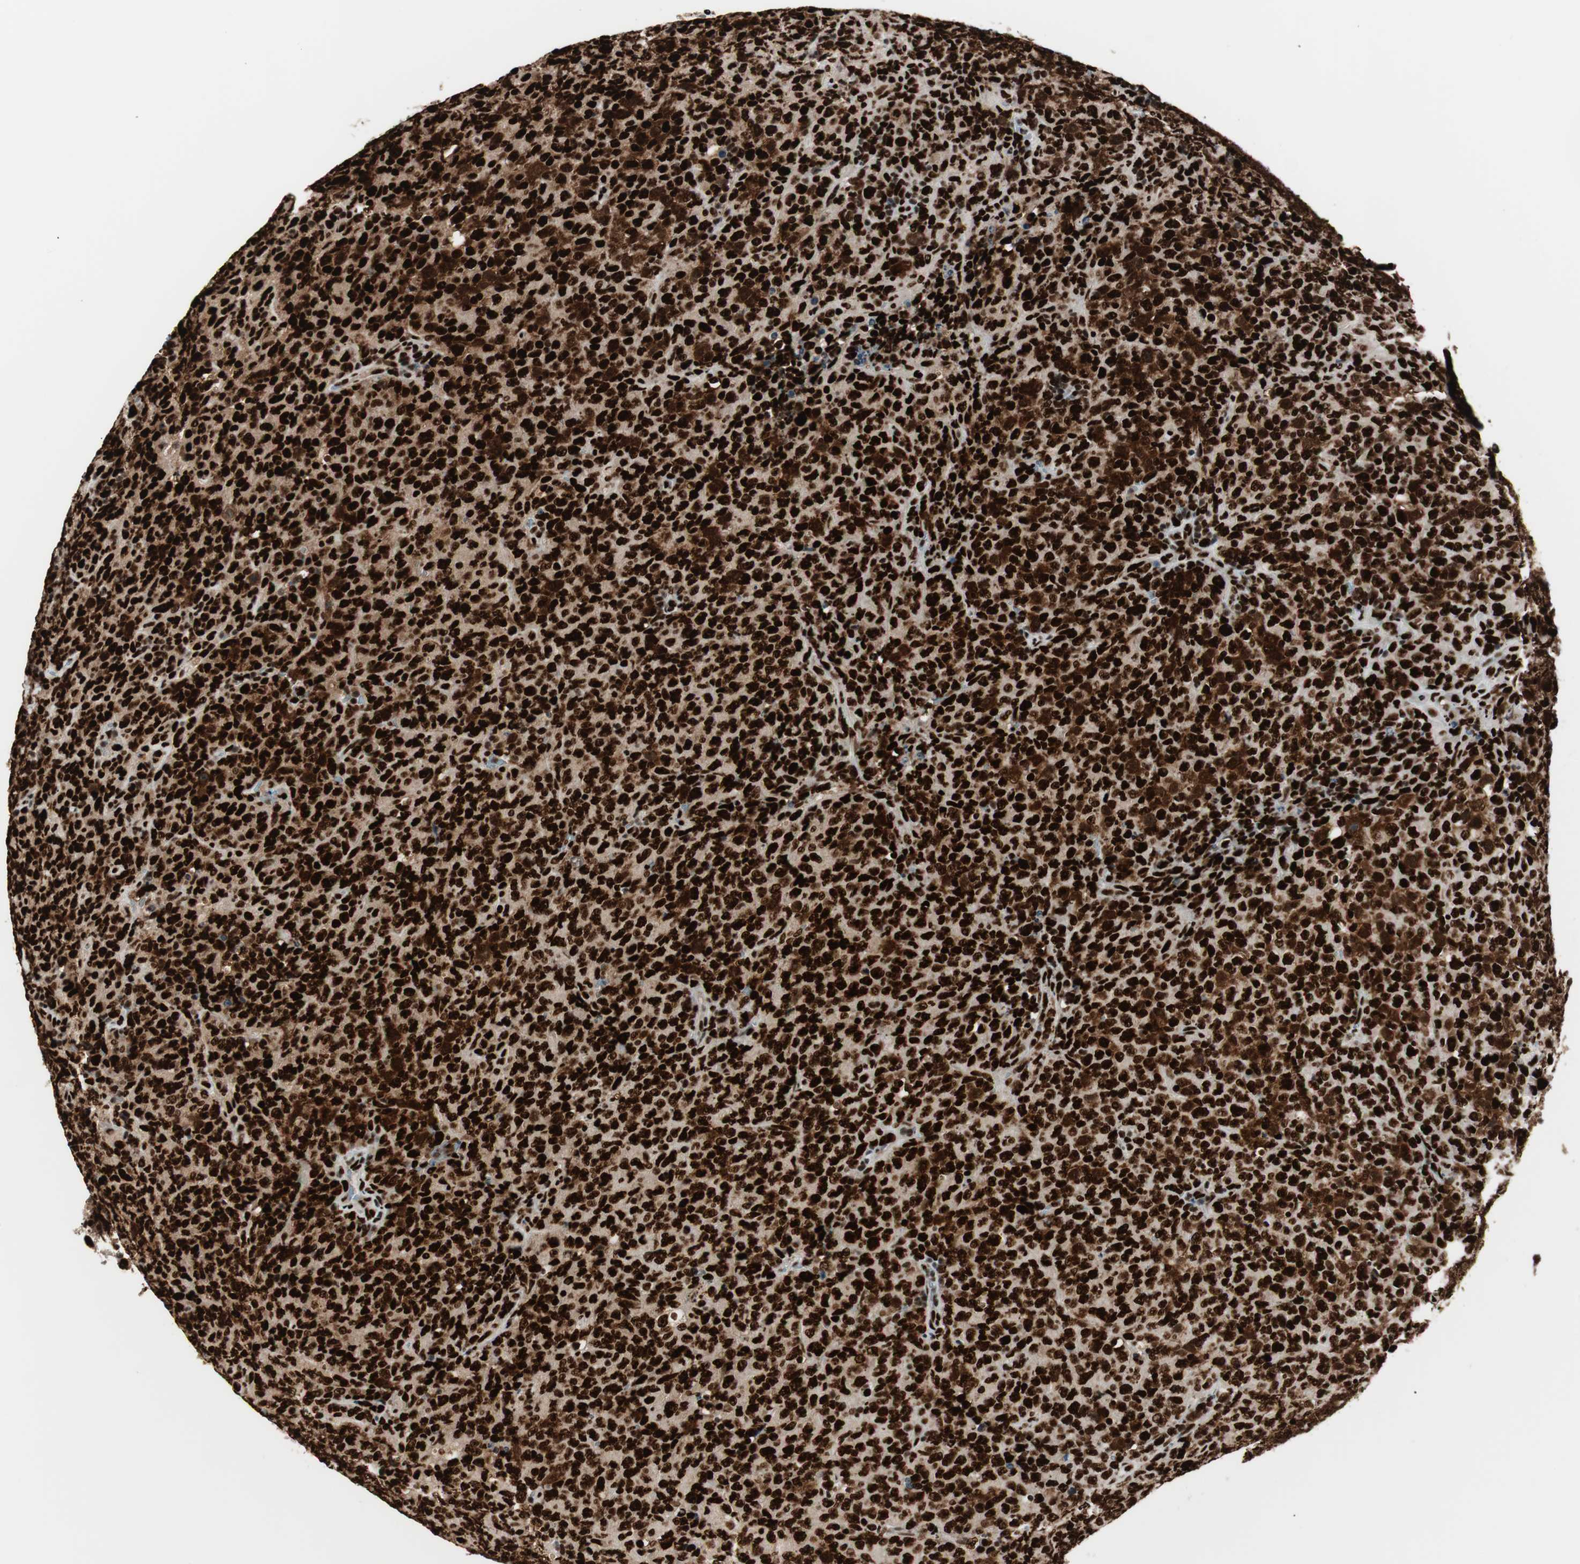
{"staining": {"intensity": "strong", "quantity": ">75%", "location": "cytoplasmic/membranous,nuclear"}, "tissue": "lymphoma", "cell_type": "Tumor cells", "image_type": "cancer", "snomed": [{"axis": "morphology", "description": "Malignant lymphoma, non-Hodgkin's type, High grade"}, {"axis": "topography", "description": "Tonsil"}], "caption": "Immunohistochemistry staining of high-grade malignant lymphoma, non-Hodgkin's type, which reveals high levels of strong cytoplasmic/membranous and nuclear positivity in about >75% of tumor cells indicating strong cytoplasmic/membranous and nuclear protein expression. The staining was performed using DAB (3,3'-diaminobenzidine) (brown) for protein detection and nuclei were counterstained in hematoxylin (blue).", "gene": "PSME3", "patient": {"sex": "female", "age": 36}}